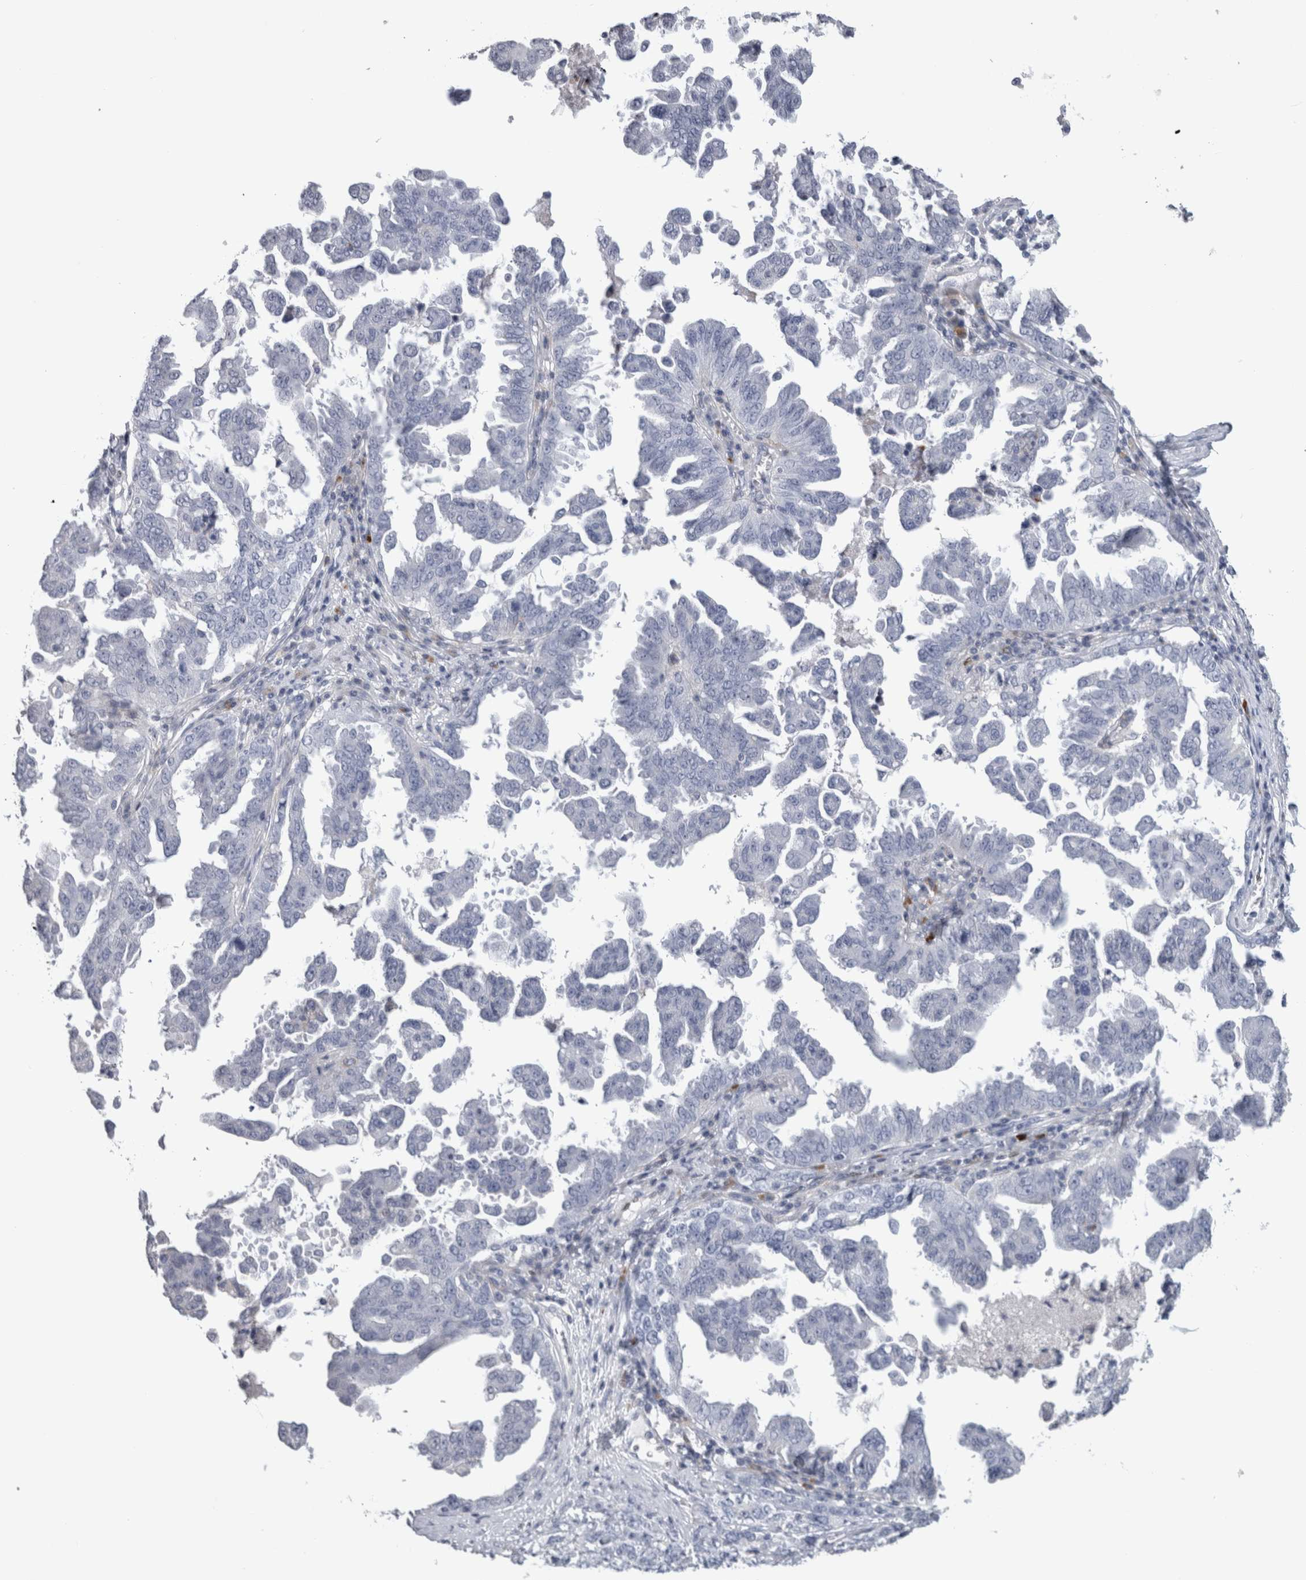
{"staining": {"intensity": "negative", "quantity": "none", "location": "none"}, "tissue": "ovarian cancer", "cell_type": "Tumor cells", "image_type": "cancer", "snomed": [{"axis": "morphology", "description": "Carcinoma, endometroid"}, {"axis": "topography", "description": "Ovary"}], "caption": "Tumor cells show no significant expression in ovarian endometroid carcinoma. Nuclei are stained in blue.", "gene": "IL33", "patient": {"sex": "female", "age": 62}}